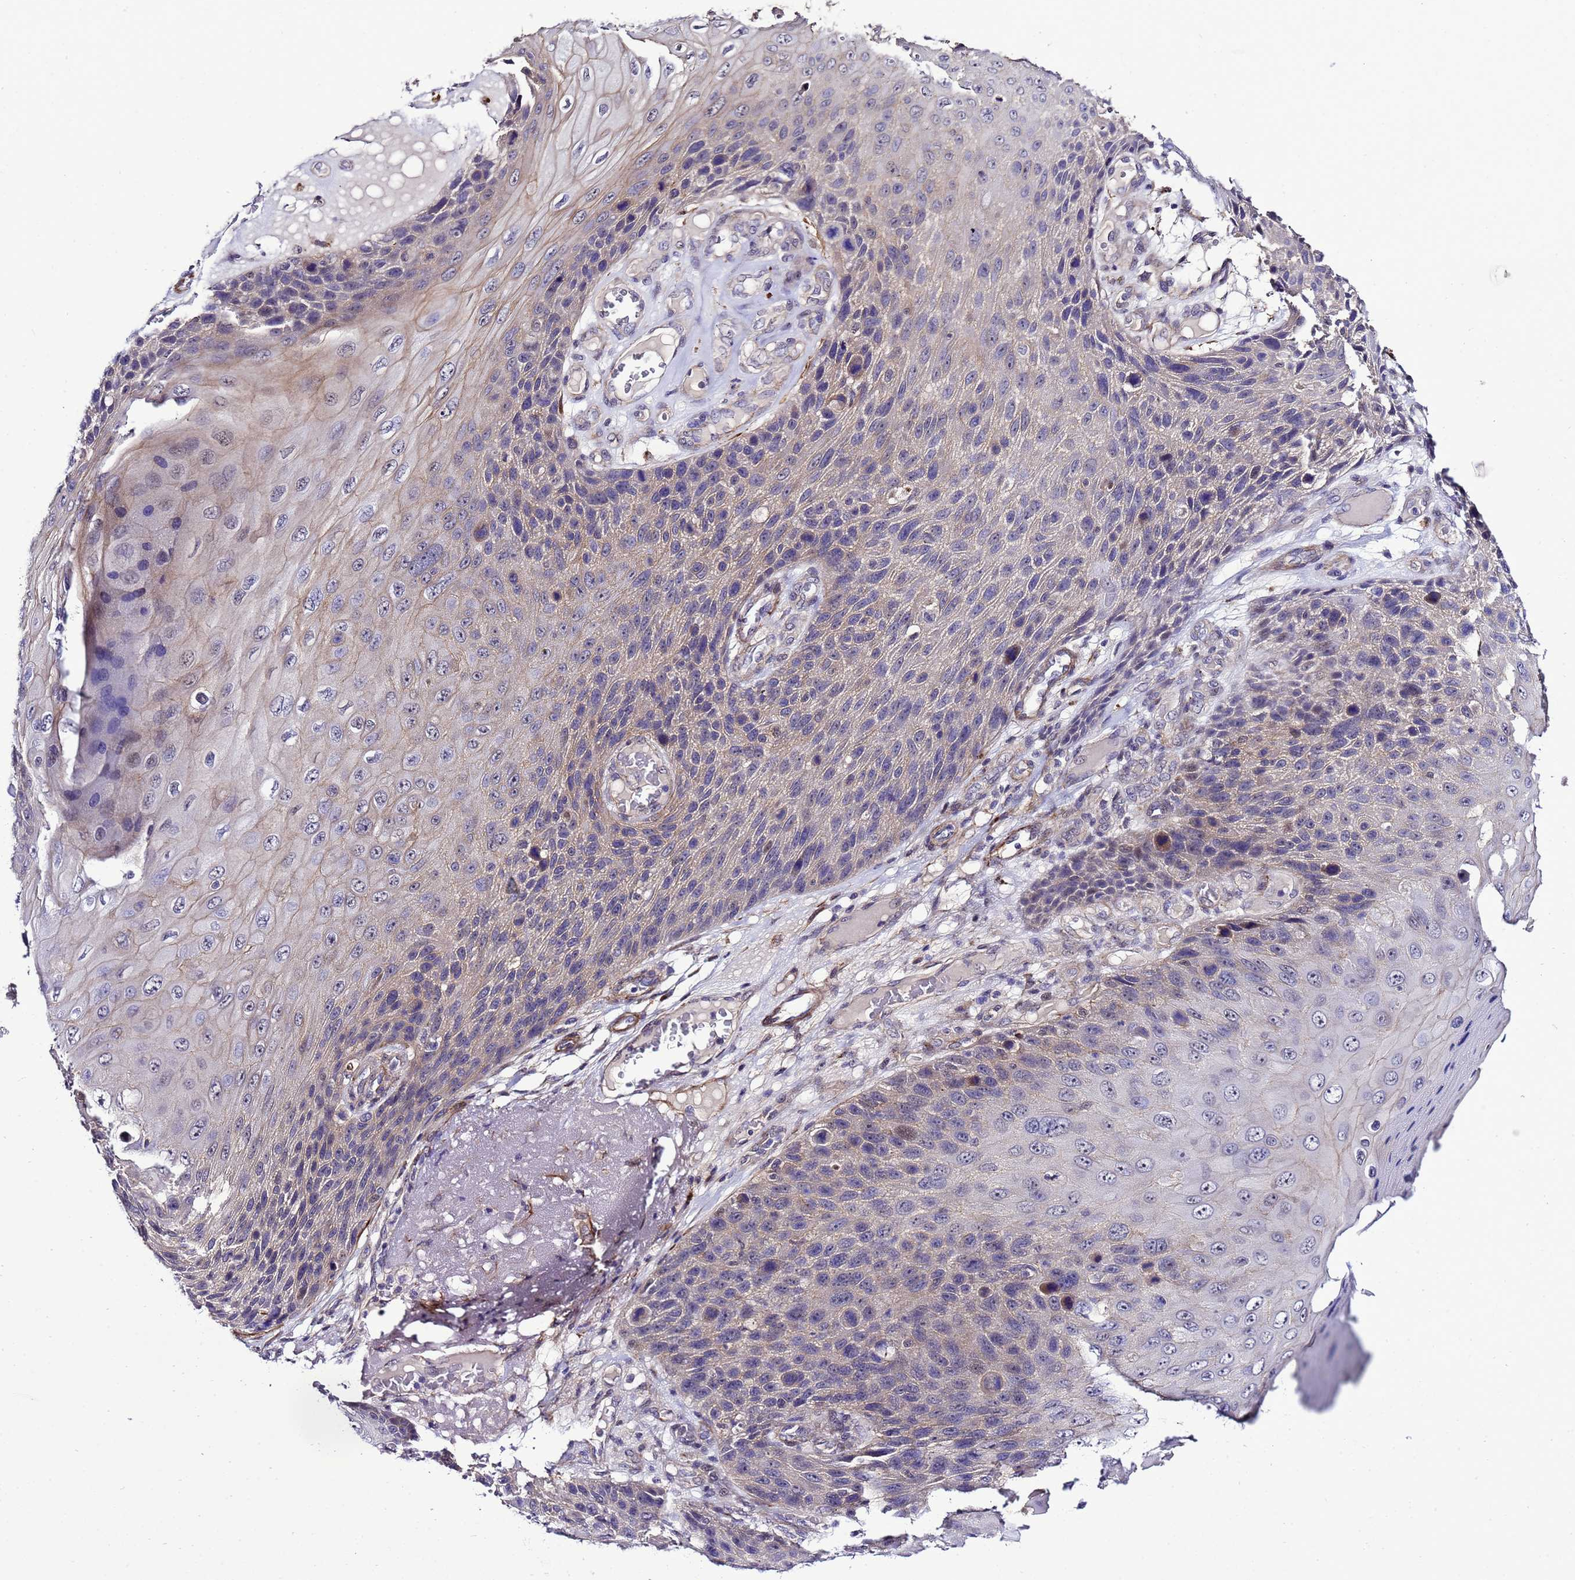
{"staining": {"intensity": "weak", "quantity": "25%-75%", "location": "cytoplasmic/membranous"}, "tissue": "skin cancer", "cell_type": "Tumor cells", "image_type": "cancer", "snomed": [{"axis": "morphology", "description": "Squamous cell carcinoma, NOS"}, {"axis": "topography", "description": "Skin"}], "caption": "IHC staining of skin squamous cell carcinoma, which demonstrates low levels of weak cytoplasmic/membranous expression in about 25%-75% of tumor cells indicating weak cytoplasmic/membranous protein expression. The staining was performed using DAB (brown) for protein detection and nuclei were counterstained in hematoxylin (blue).", "gene": "GZF1", "patient": {"sex": "female", "age": 88}}